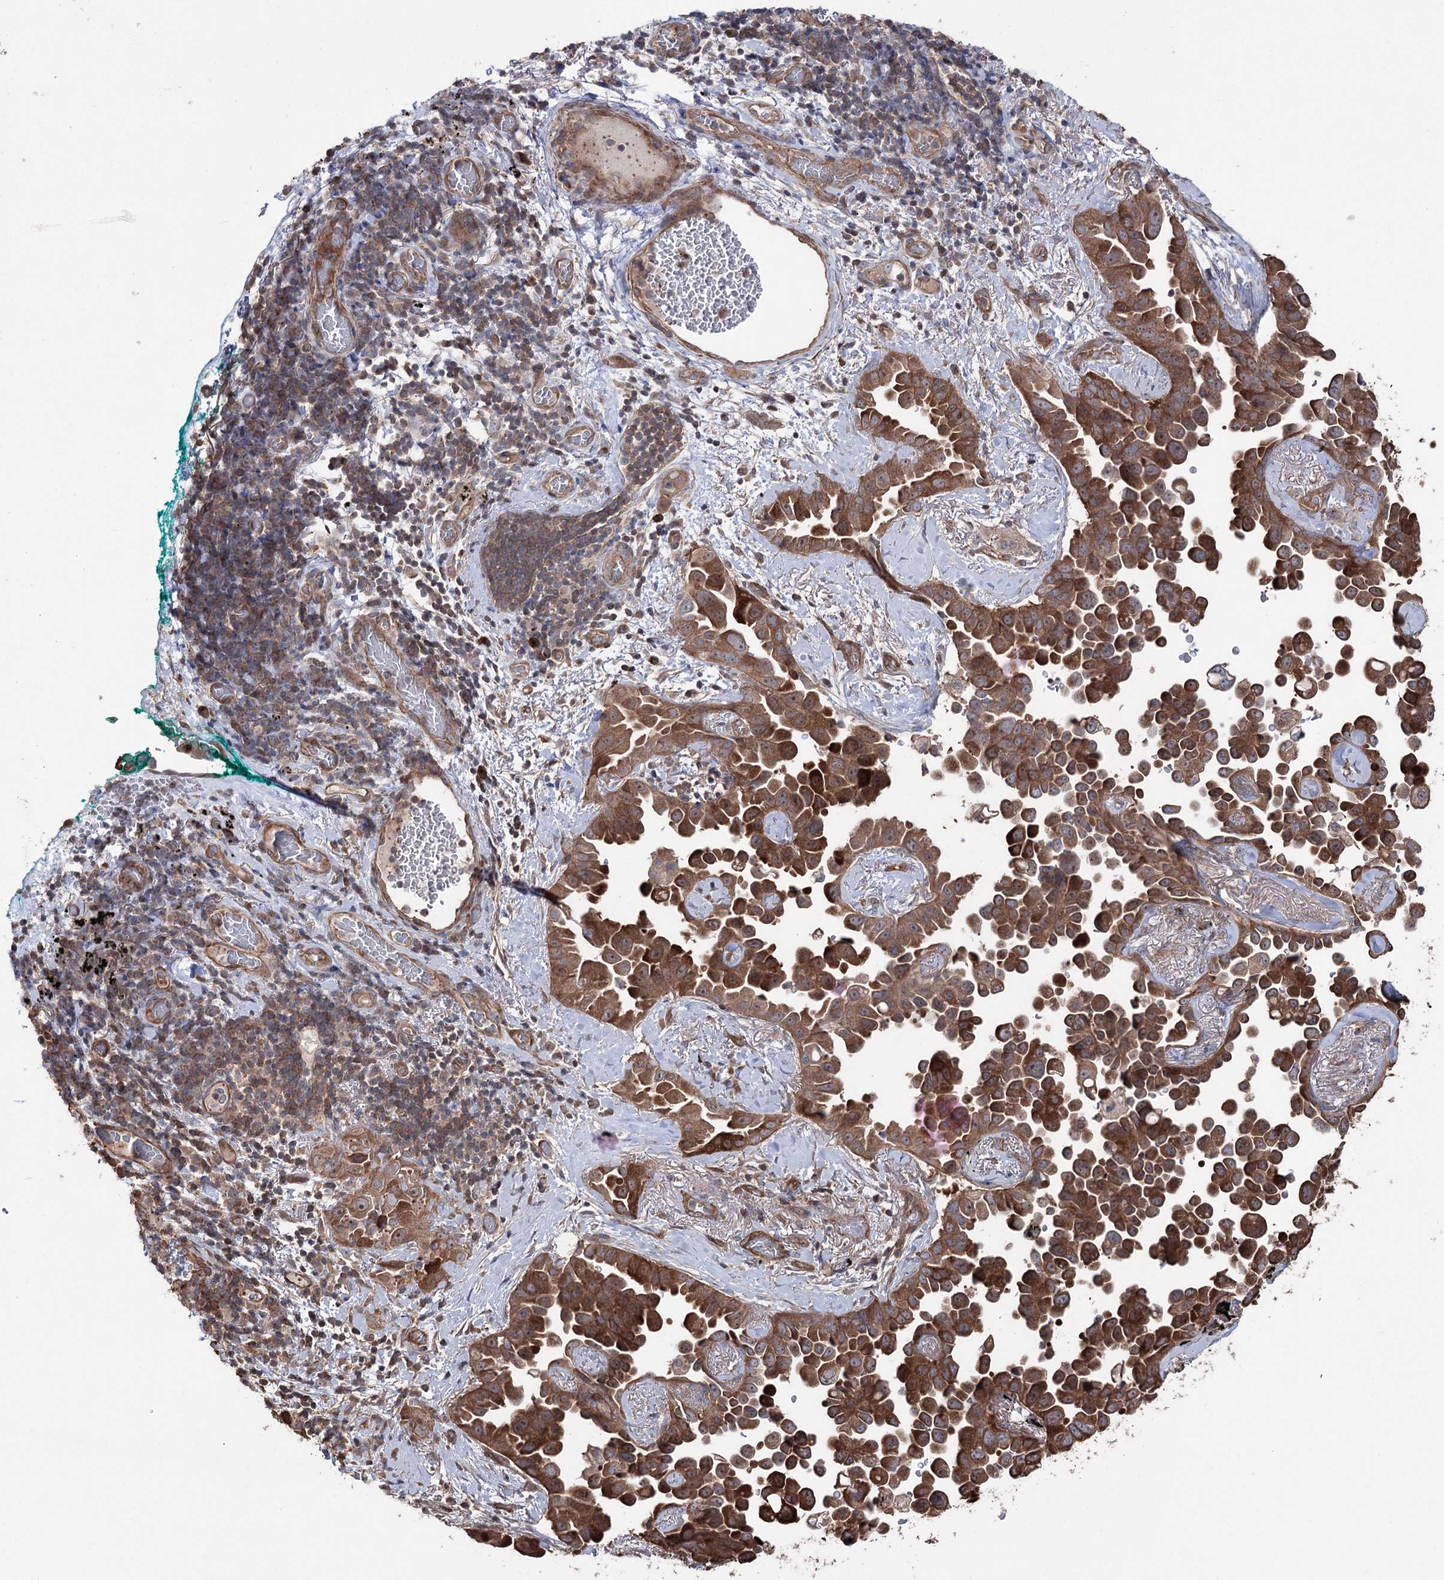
{"staining": {"intensity": "strong", "quantity": ">75%", "location": "cytoplasmic/membranous"}, "tissue": "lung cancer", "cell_type": "Tumor cells", "image_type": "cancer", "snomed": [{"axis": "morphology", "description": "Adenocarcinoma, NOS"}, {"axis": "topography", "description": "Lung"}], "caption": "Lung adenocarcinoma stained for a protein (brown) exhibits strong cytoplasmic/membranous positive staining in about >75% of tumor cells.", "gene": "LARS2", "patient": {"sex": "female", "age": 67}}